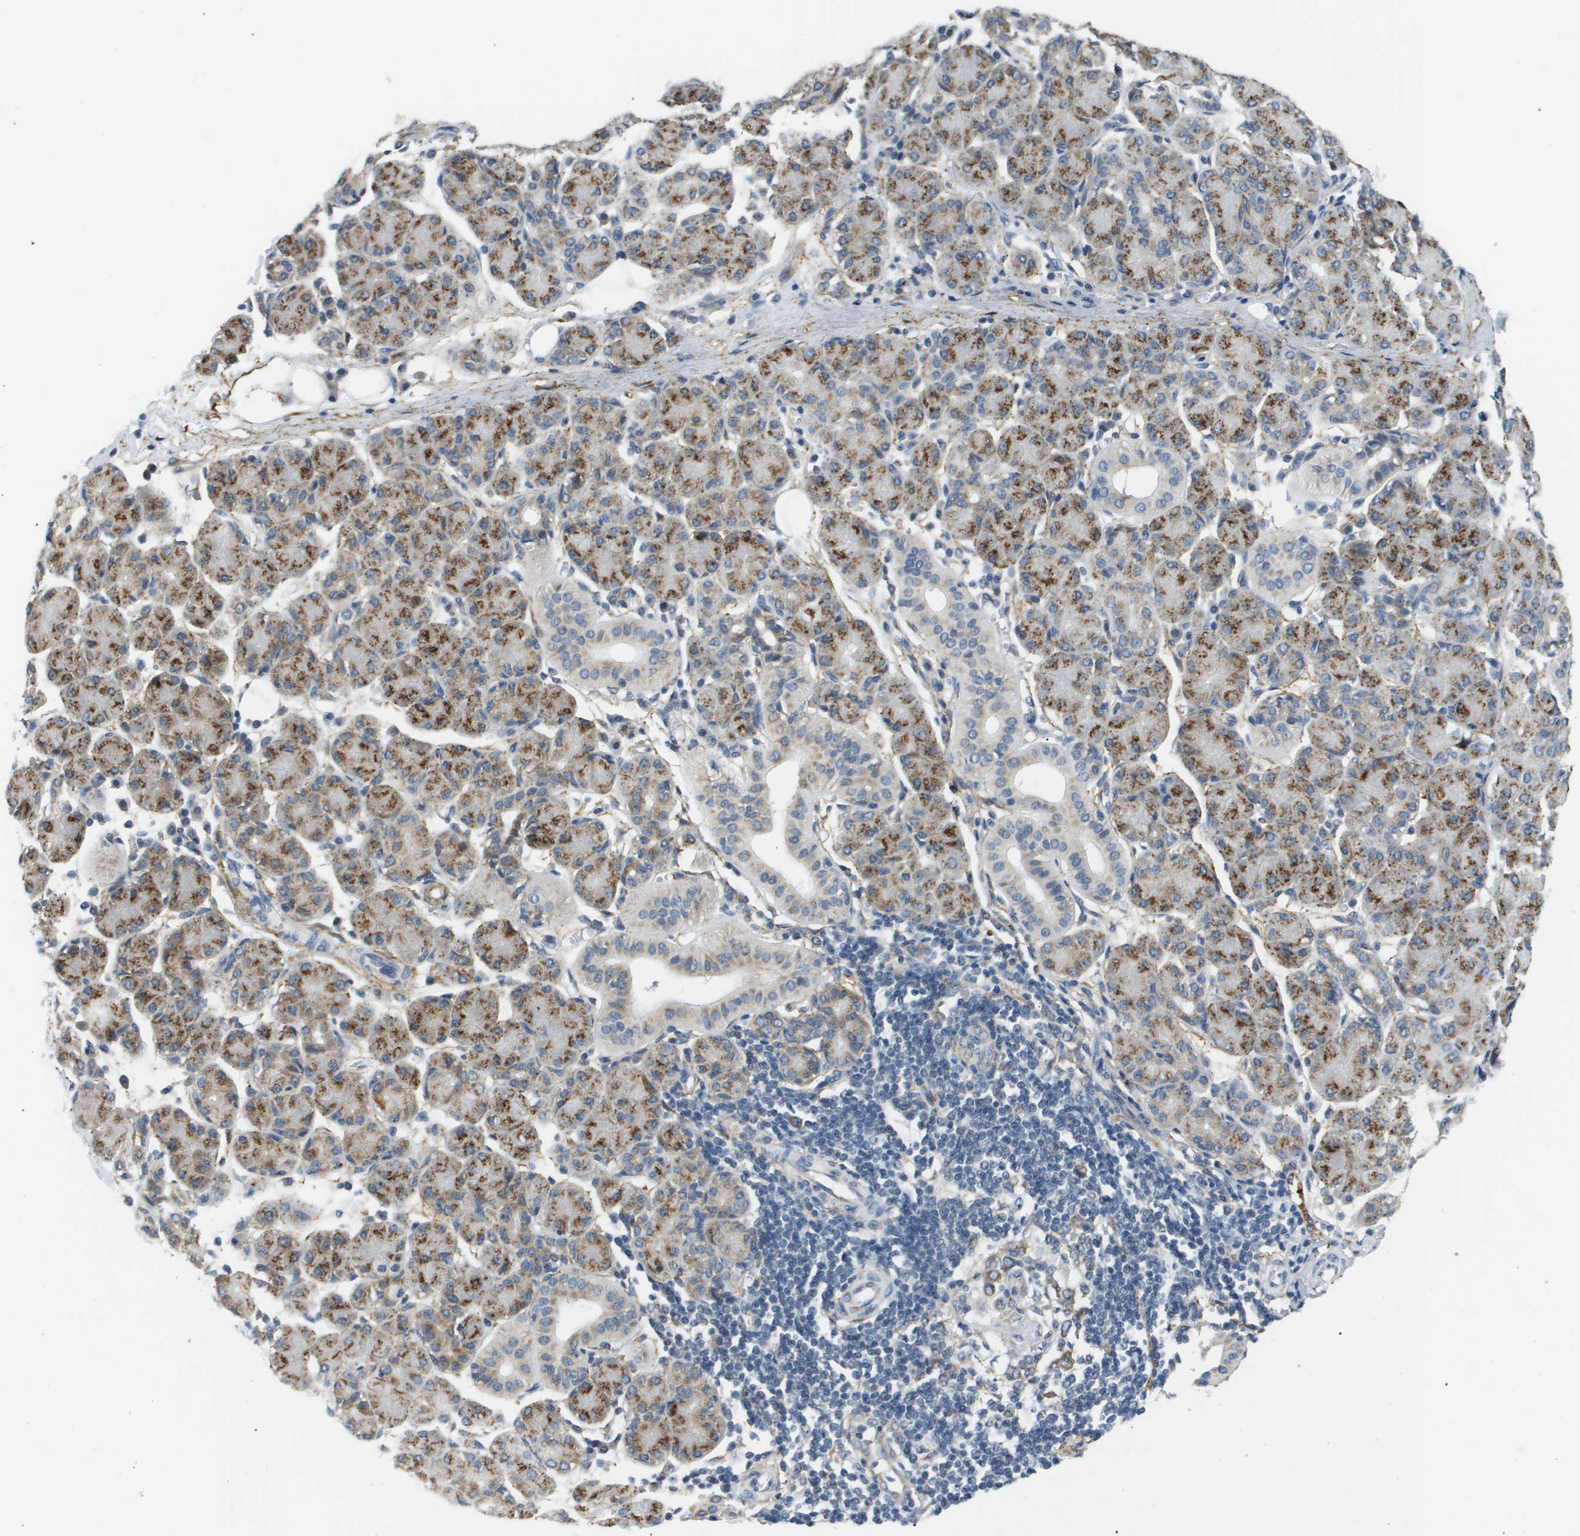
{"staining": {"intensity": "moderate", "quantity": ">75%", "location": "cytoplasmic/membranous"}, "tissue": "salivary gland", "cell_type": "Glandular cells", "image_type": "normal", "snomed": [{"axis": "morphology", "description": "Normal tissue, NOS"}, {"axis": "morphology", "description": "Inflammation, NOS"}, {"axis": "topography", "description": "Lymph node"}, {"axis": "topography", "description": "Salivary gland"}], "caption": "IHC (DAB (3,3'-diaminobenzidine)) staining of benign human salivary gland reveals moderate cytoplasmic/membranous protein positivity in about >75% of glandular cells.", "gene": "OTUD5", "patient": {"sex": "male", "age": 3}}